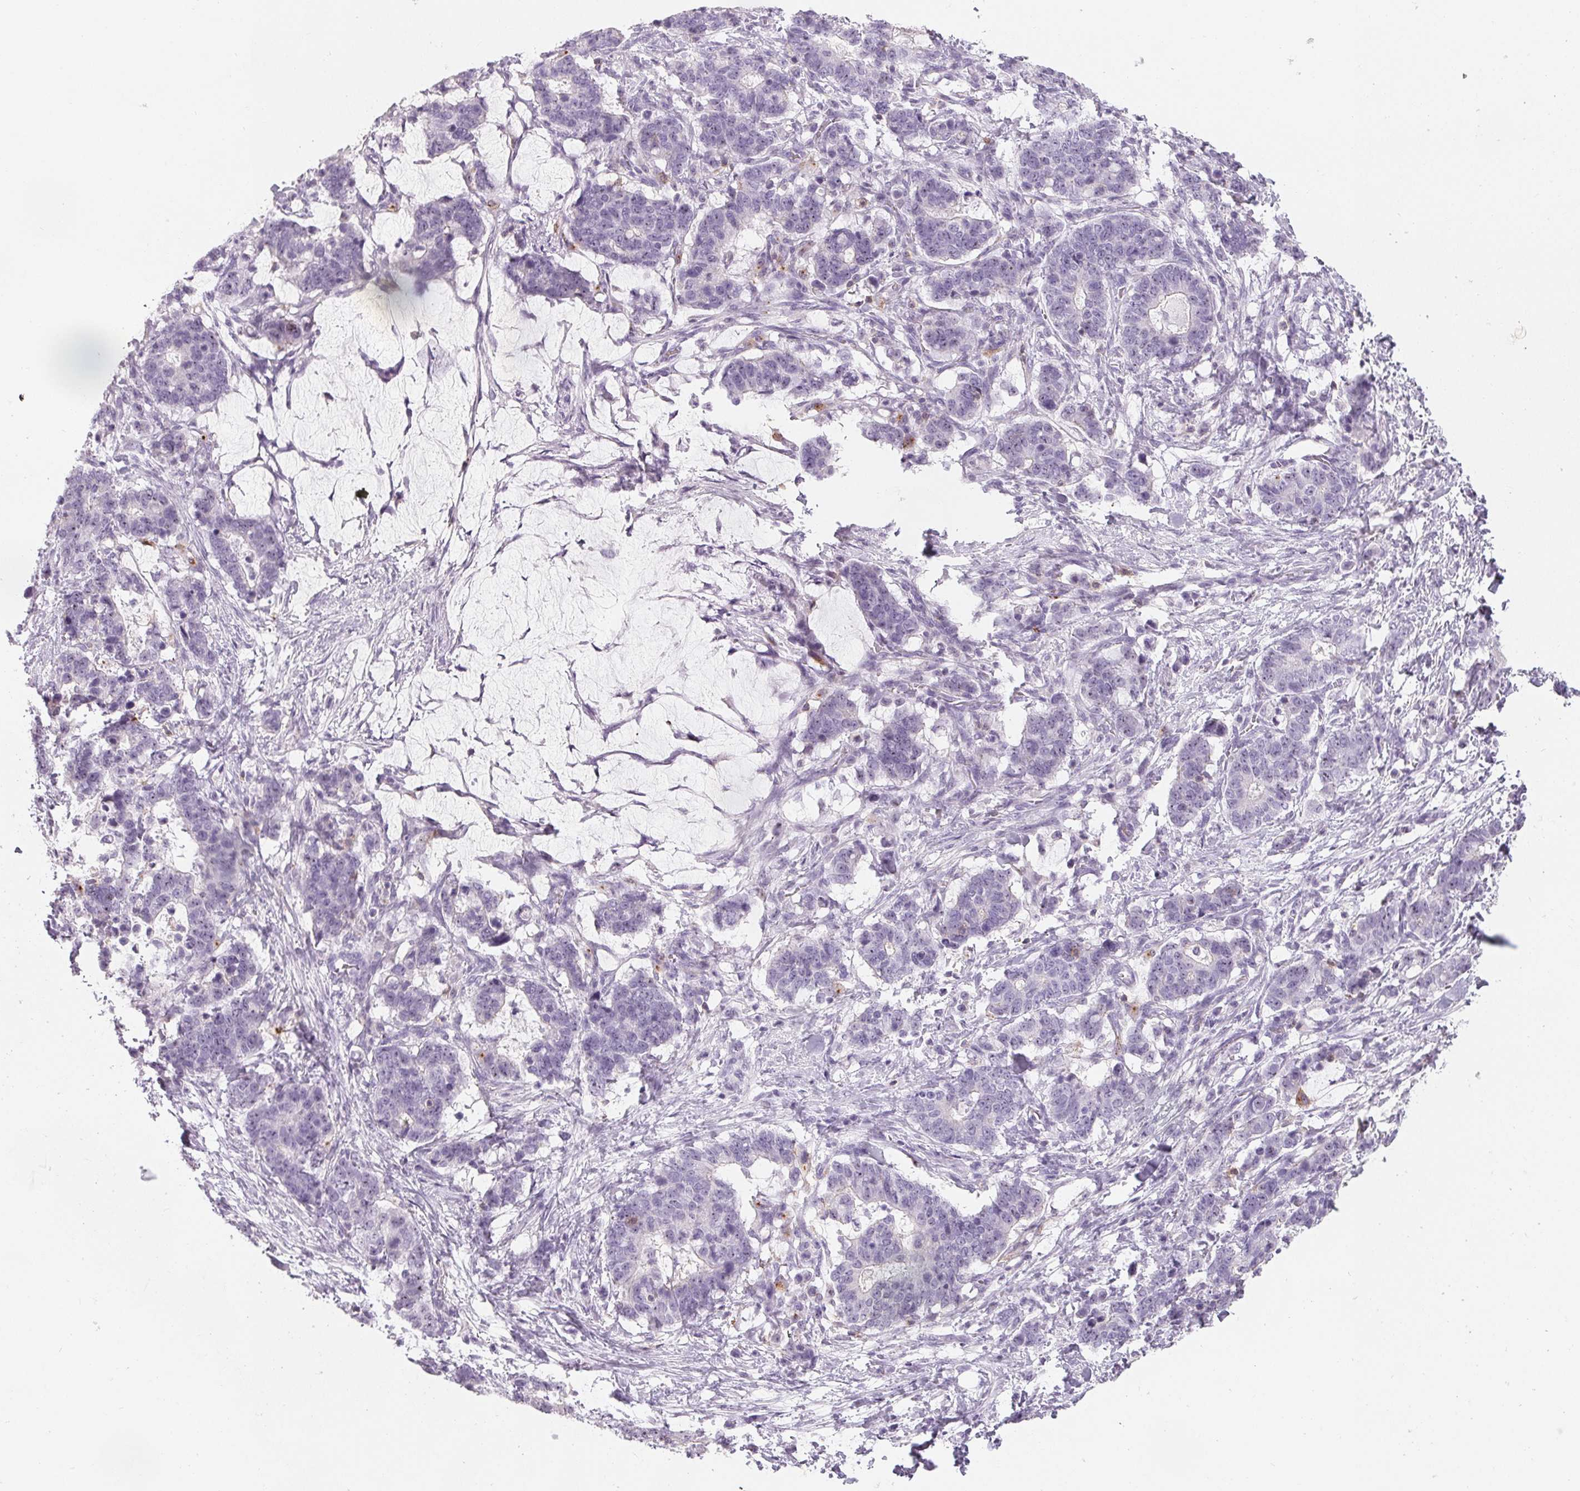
{"staining": {"intensity": "negative", "quantity": "none", "location": "none"}, "tissue": "stomach cancer", "cell_type": "Tumor cells", "image_type": "cancer", "snomed": [{"axis": "morphology", "description": "Normal tissue, NOS"}, {"axis": "morphology", "description": "Adenocarcinoma, NOS"}, {"axis": "topography", "description": "Stomach"}], "caption": "An image of stomach adenocarcinoma stained for a protein shows no brown staining in tumor cells. (DAB (3,3'-diaminobenzidine) immunohistochemistry (IHC), high magnification).", "gene": "CD69", "patient": {"sex": "female", "age": 64}}